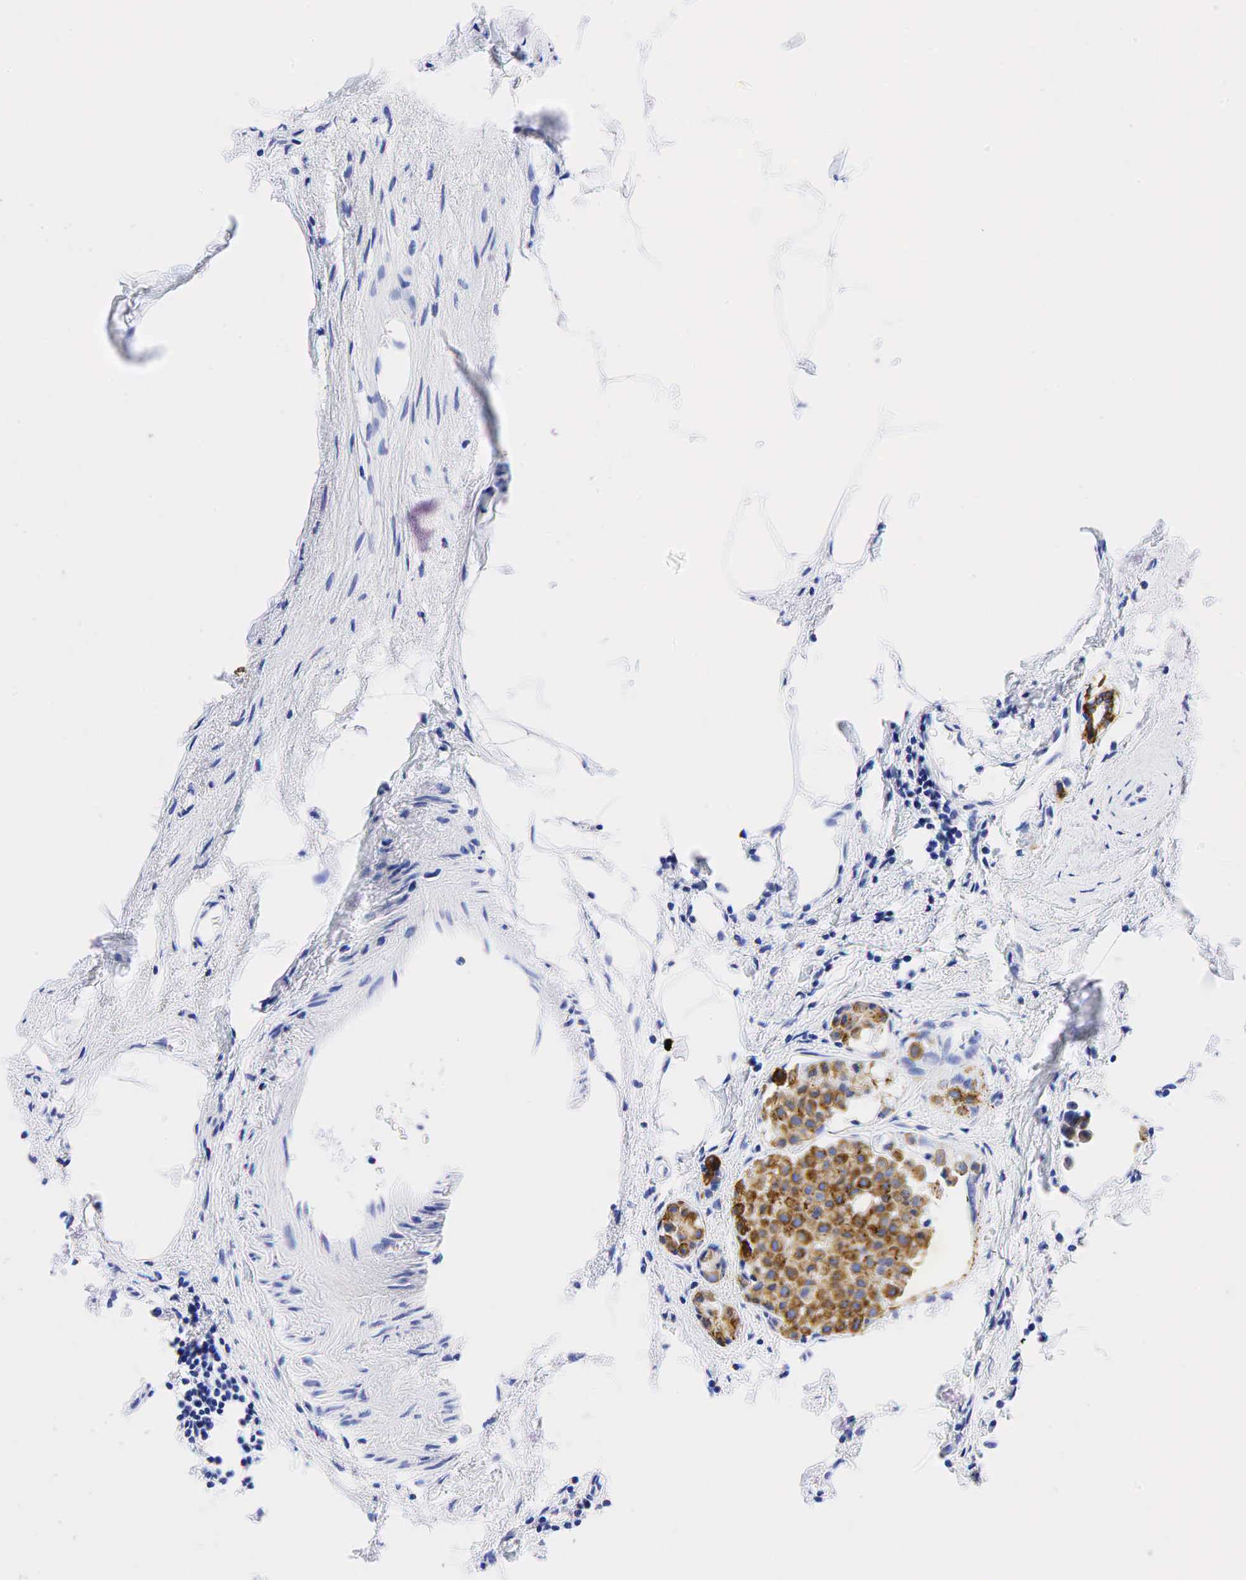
{"staining": {"intensity": "moderate", "quantity": ">75%", "location": "cytoplasmic/membranous"}, "tissue": "breast cancer", "cell_type": "Tumor cells", "image_type": "cancer", "snomed": [{"axis": "morphology", "description": "Duct carcinoma"}, {"axis": "topography", "description": "Breast"}], "caption": "Protein expression analysis of breast infiltrating ductal carcinoma displays moderate cytoplasmic/membranous expression in about >75% of tumor cells.", "gene": "KRT19", "patient": {"sex": "female", "age": 64}}